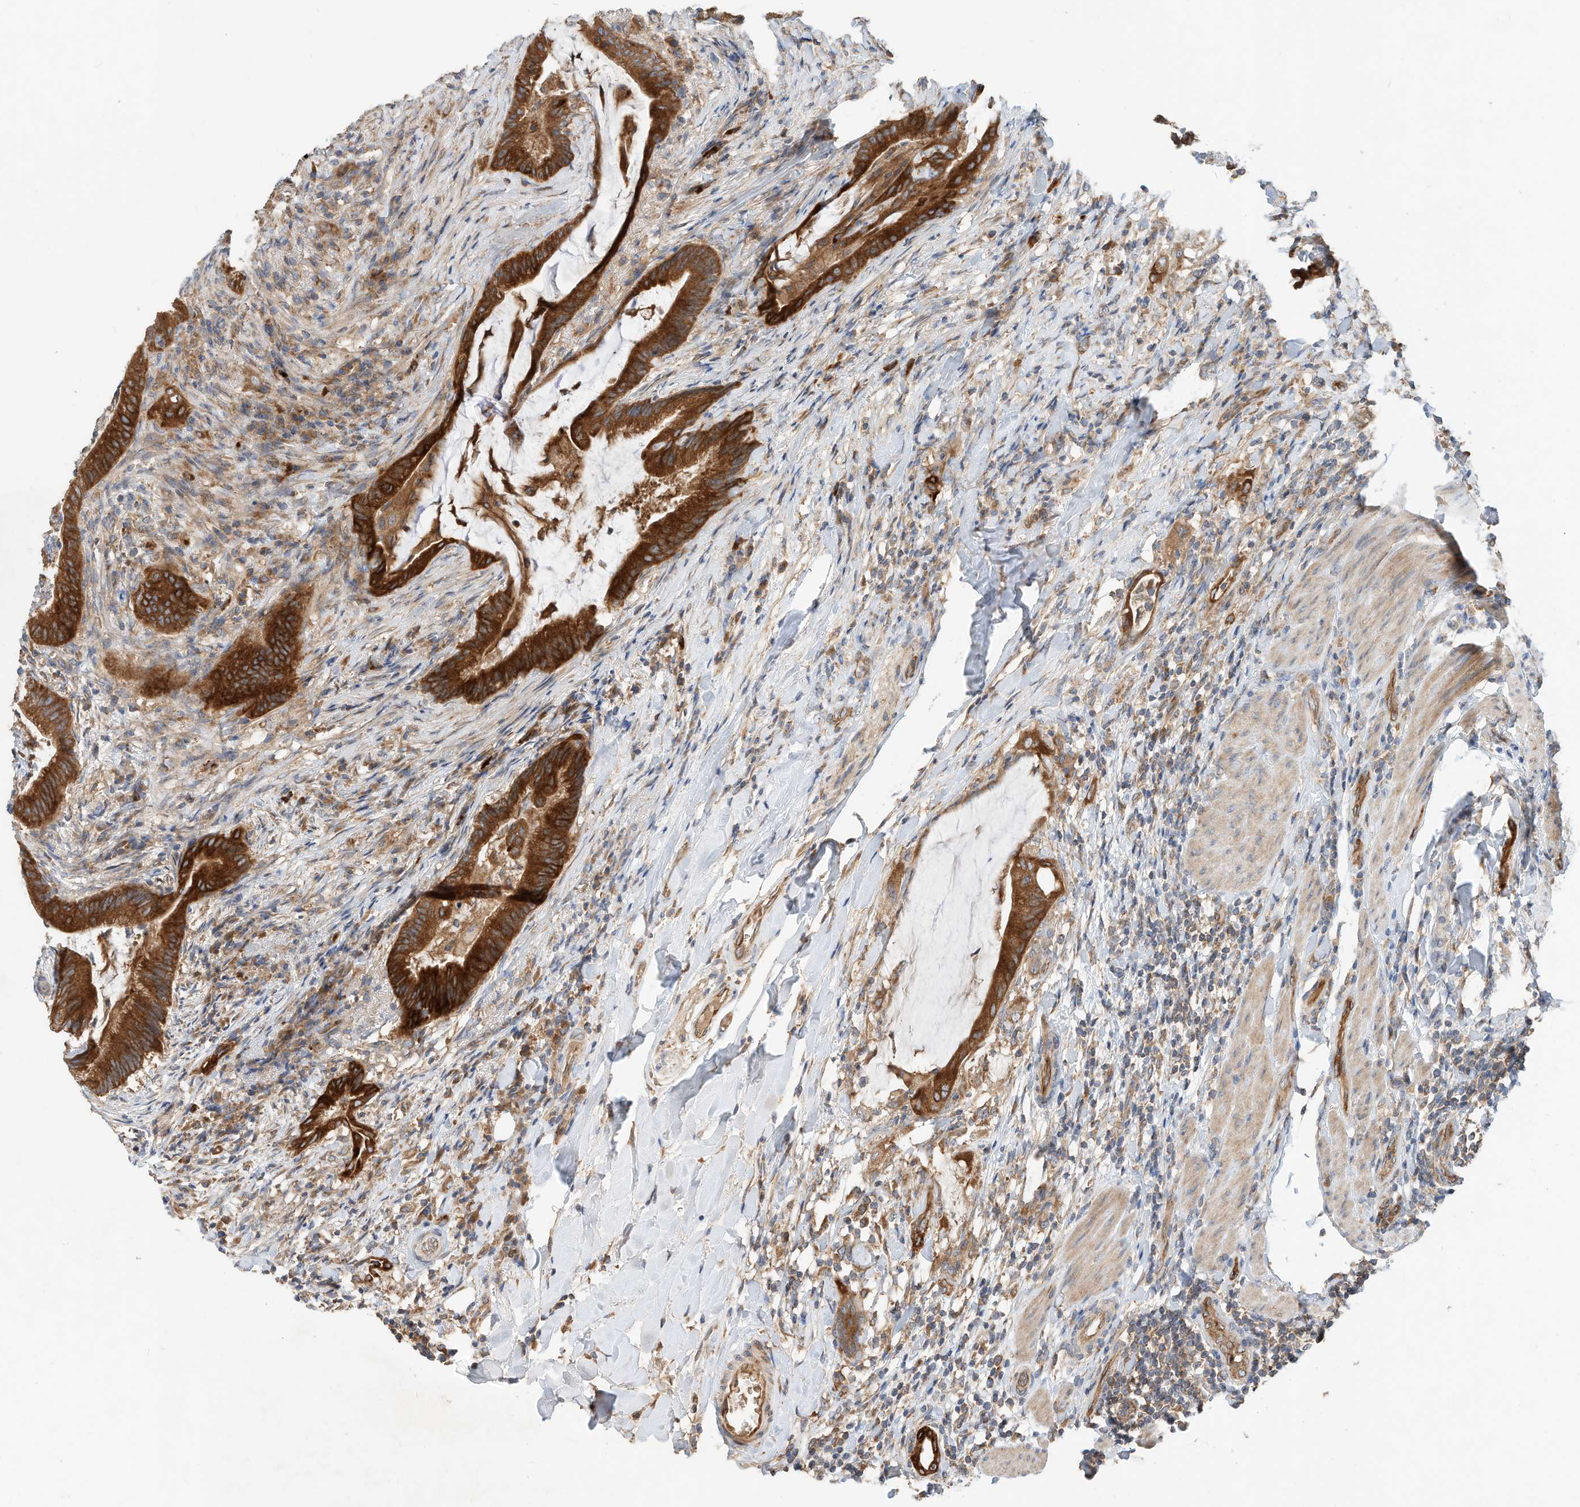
{"staining": {"intensity": "strong", "quantity": ">75%", "location": "cytoplasmic/membranous"}, "tissue": "colorectal cancer", "cell_type": "Tumor cells", "image_type": "cancer", "snomed": [{"axis": "morphology", "description": "Adenocarcinoma, NOS"}, {"axis": "topography", "description": "Colon"}], "caption": "Immunohistochemical staining of human colorectal adenocarcinoma displays high levels of strong cytoplasmic/membranous positivity in about >75% of tumor cells.", "gene": "CPAMD8", "patient": {"sex": "female", "age": 66}}